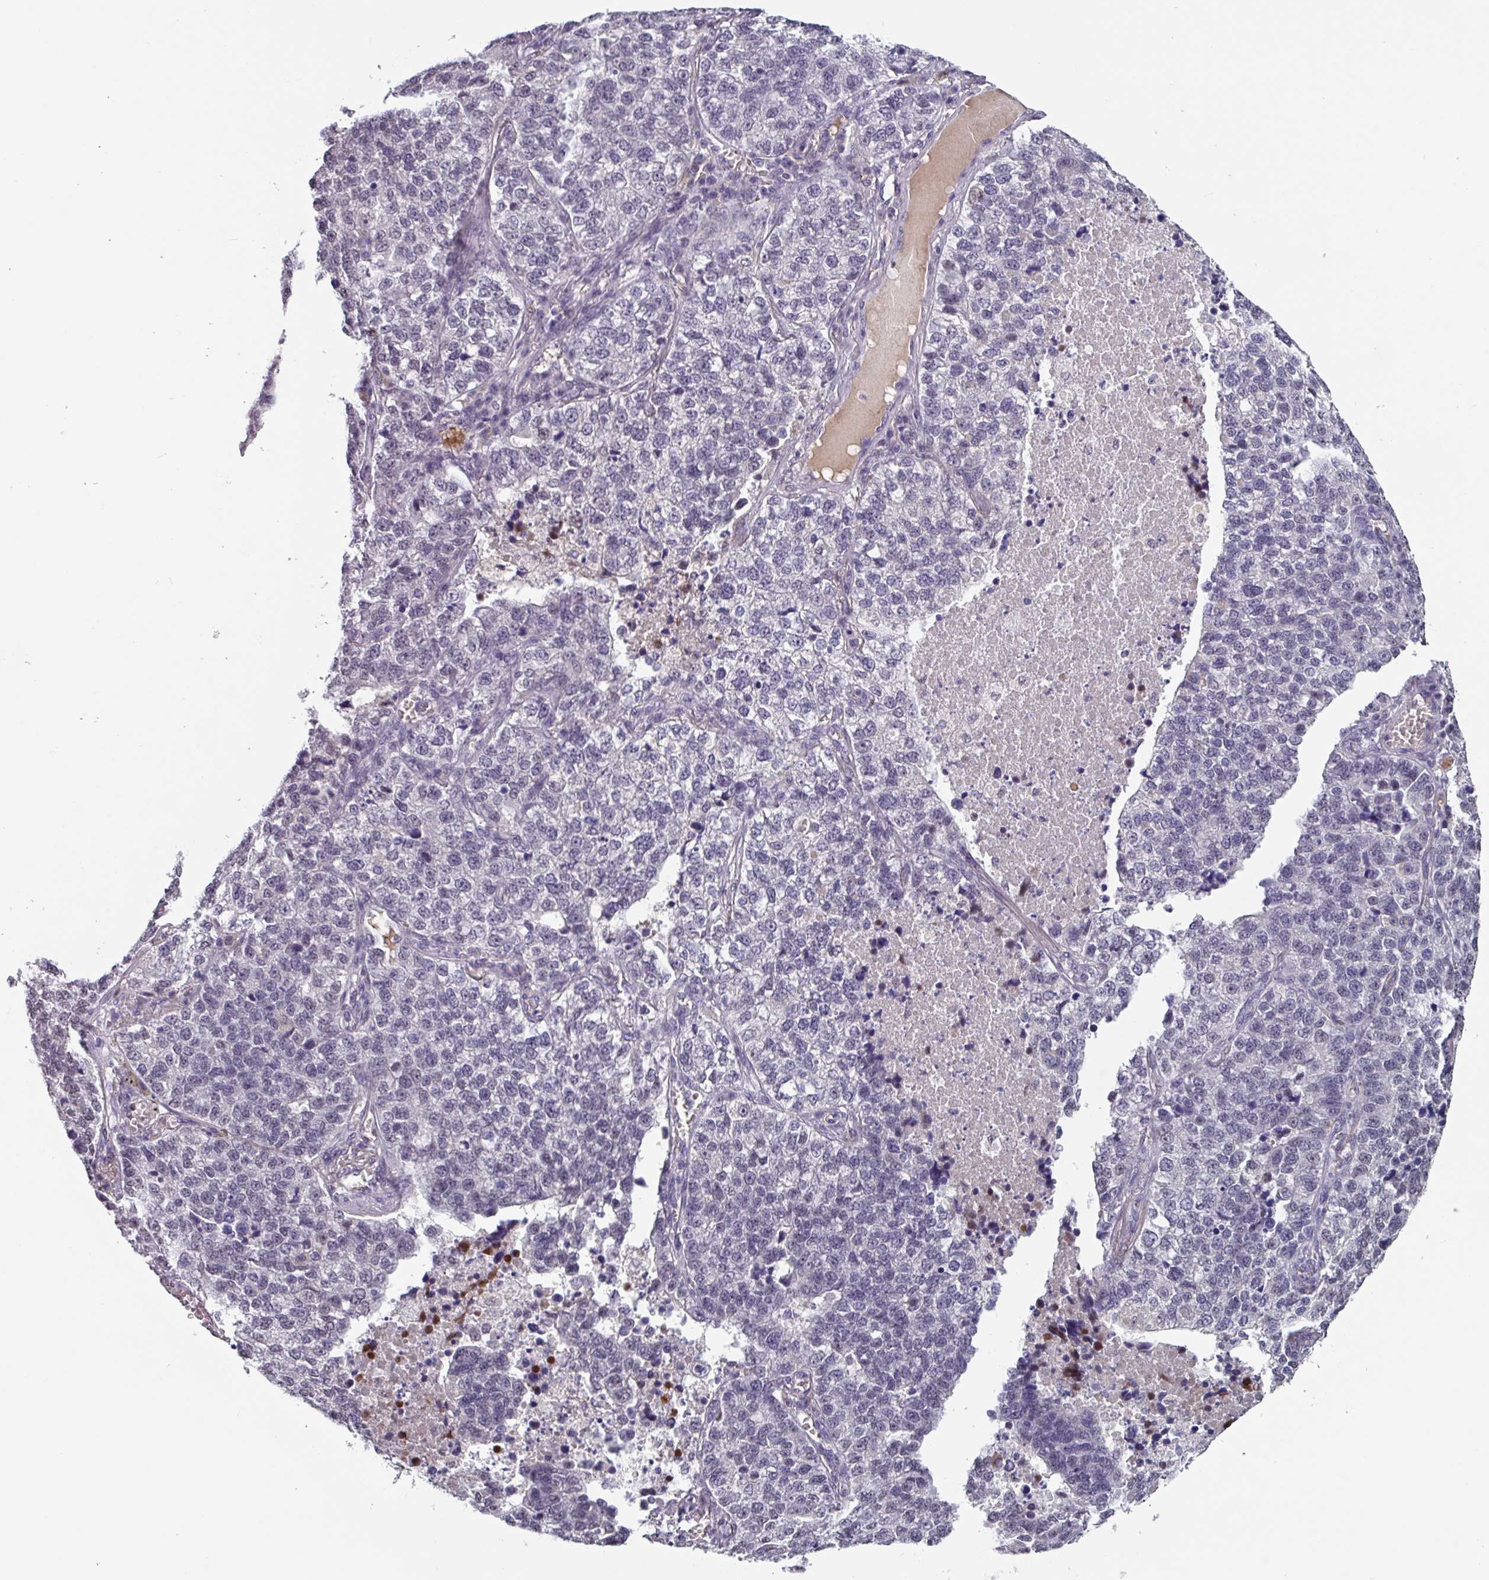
{"staining": {"intensity": "negative", "quantity": "none", "location": "none"}, "tissue": "lung cancer", "cell_type": "Tumor cells", "image_type": "cancer", "snomed": [{"axis": "morphology", "description": "Adenocarcinoma, NOS"}, {"axis": "topography", "description": "Lung"}], "caption": "Lung cancer (adenocarcinoma) stained for a protein using immunohistochemistry displays no expression tumor cells.", "gene": "C1QB", "patient": {"sex": "male", "age": 49}}